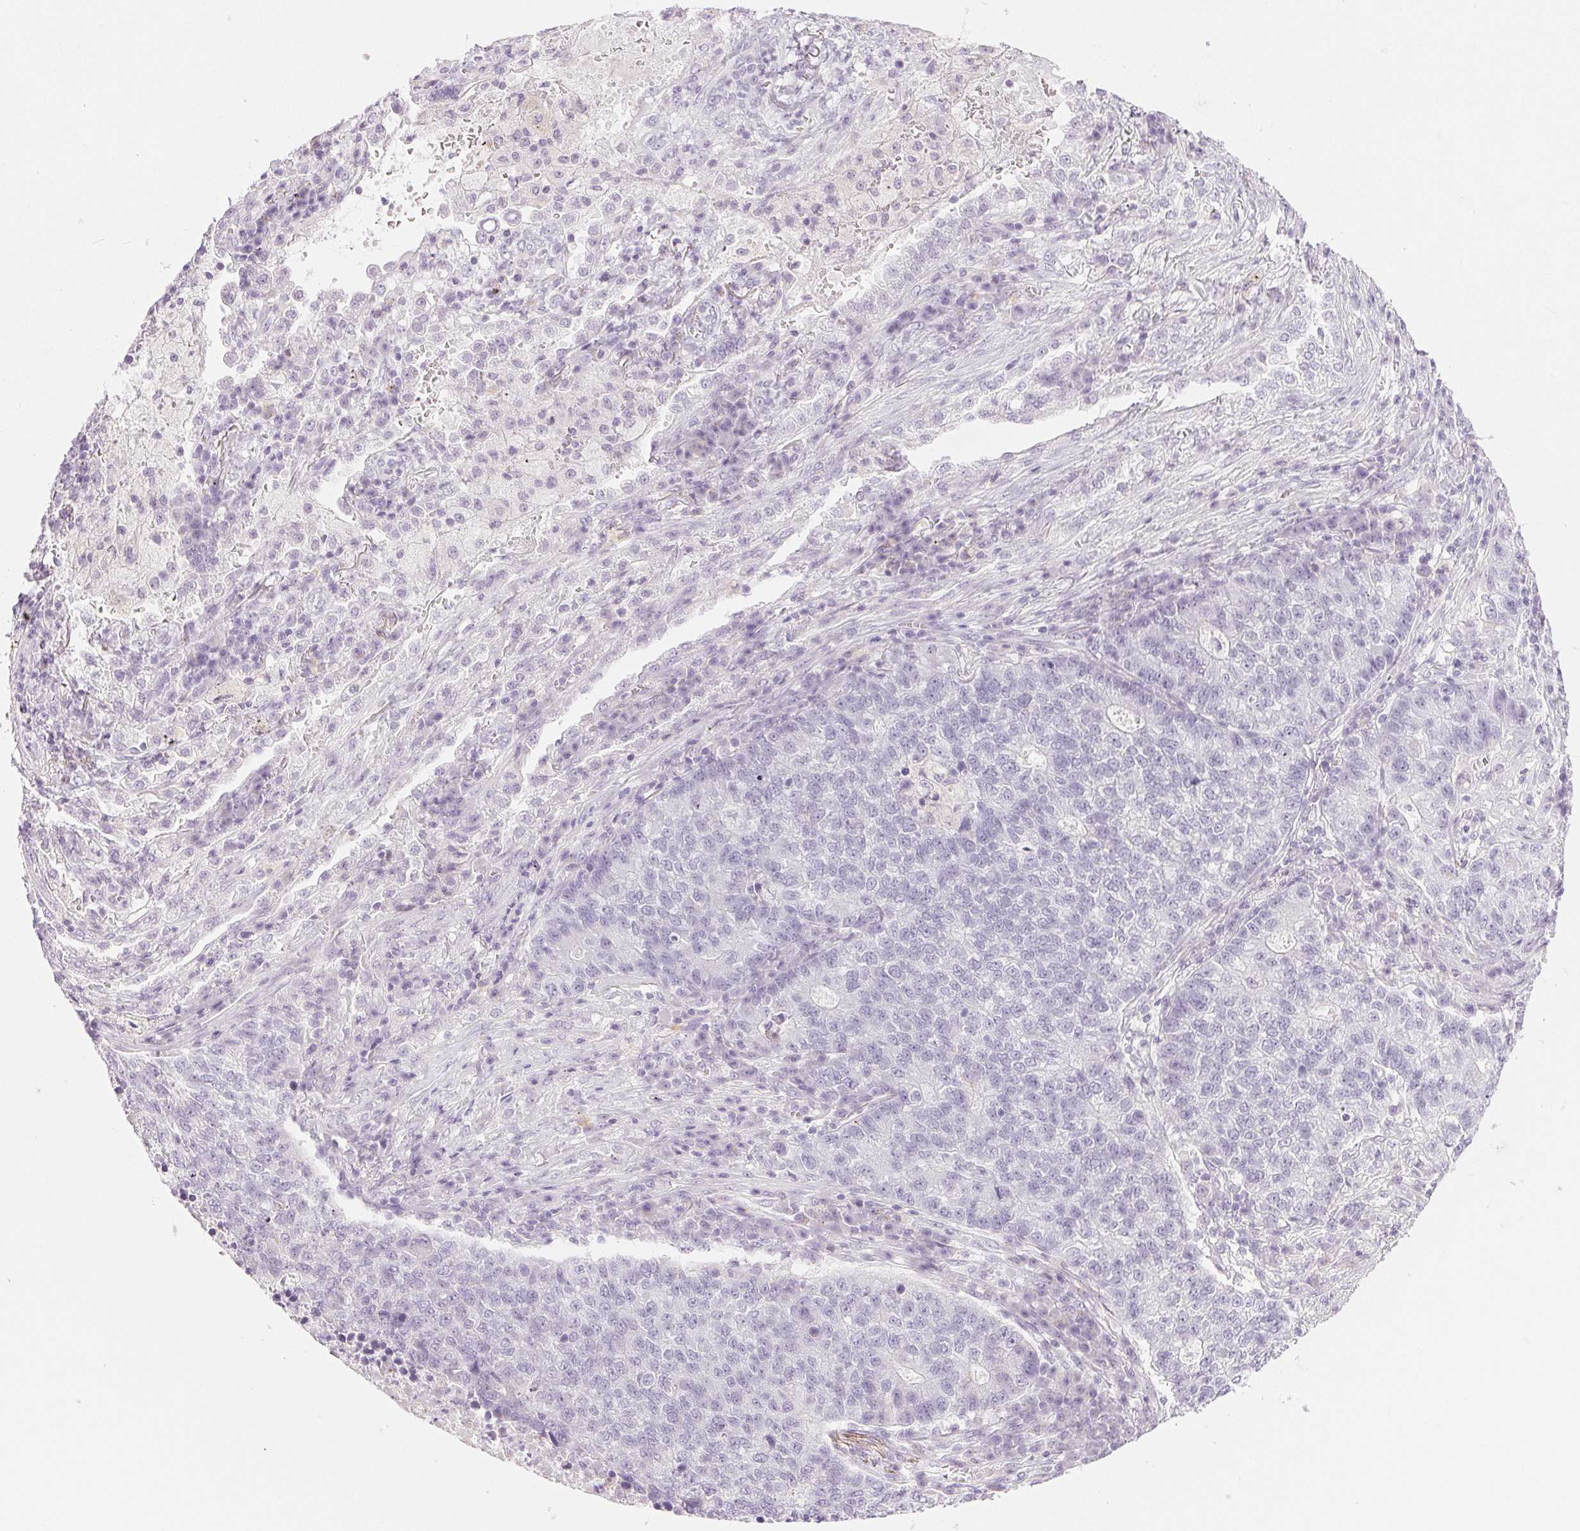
{"staining": {"intensity": "negative", "quantity": "none", "location": "none"}, "tissue": "lung cancer", "cell_type": "Tumor cells", "image_type": "cancer", "snomed": [{"axis": "morphology", "description": "Adenocarcinoma, NOS"}, {"axis": "topography", "description": "Lung"}], "caption": "Tumor cells are negative for protein expression in human lung cancer.", "gene": "SLC5A2", "patient": {"sex": "male", "age": 57}}